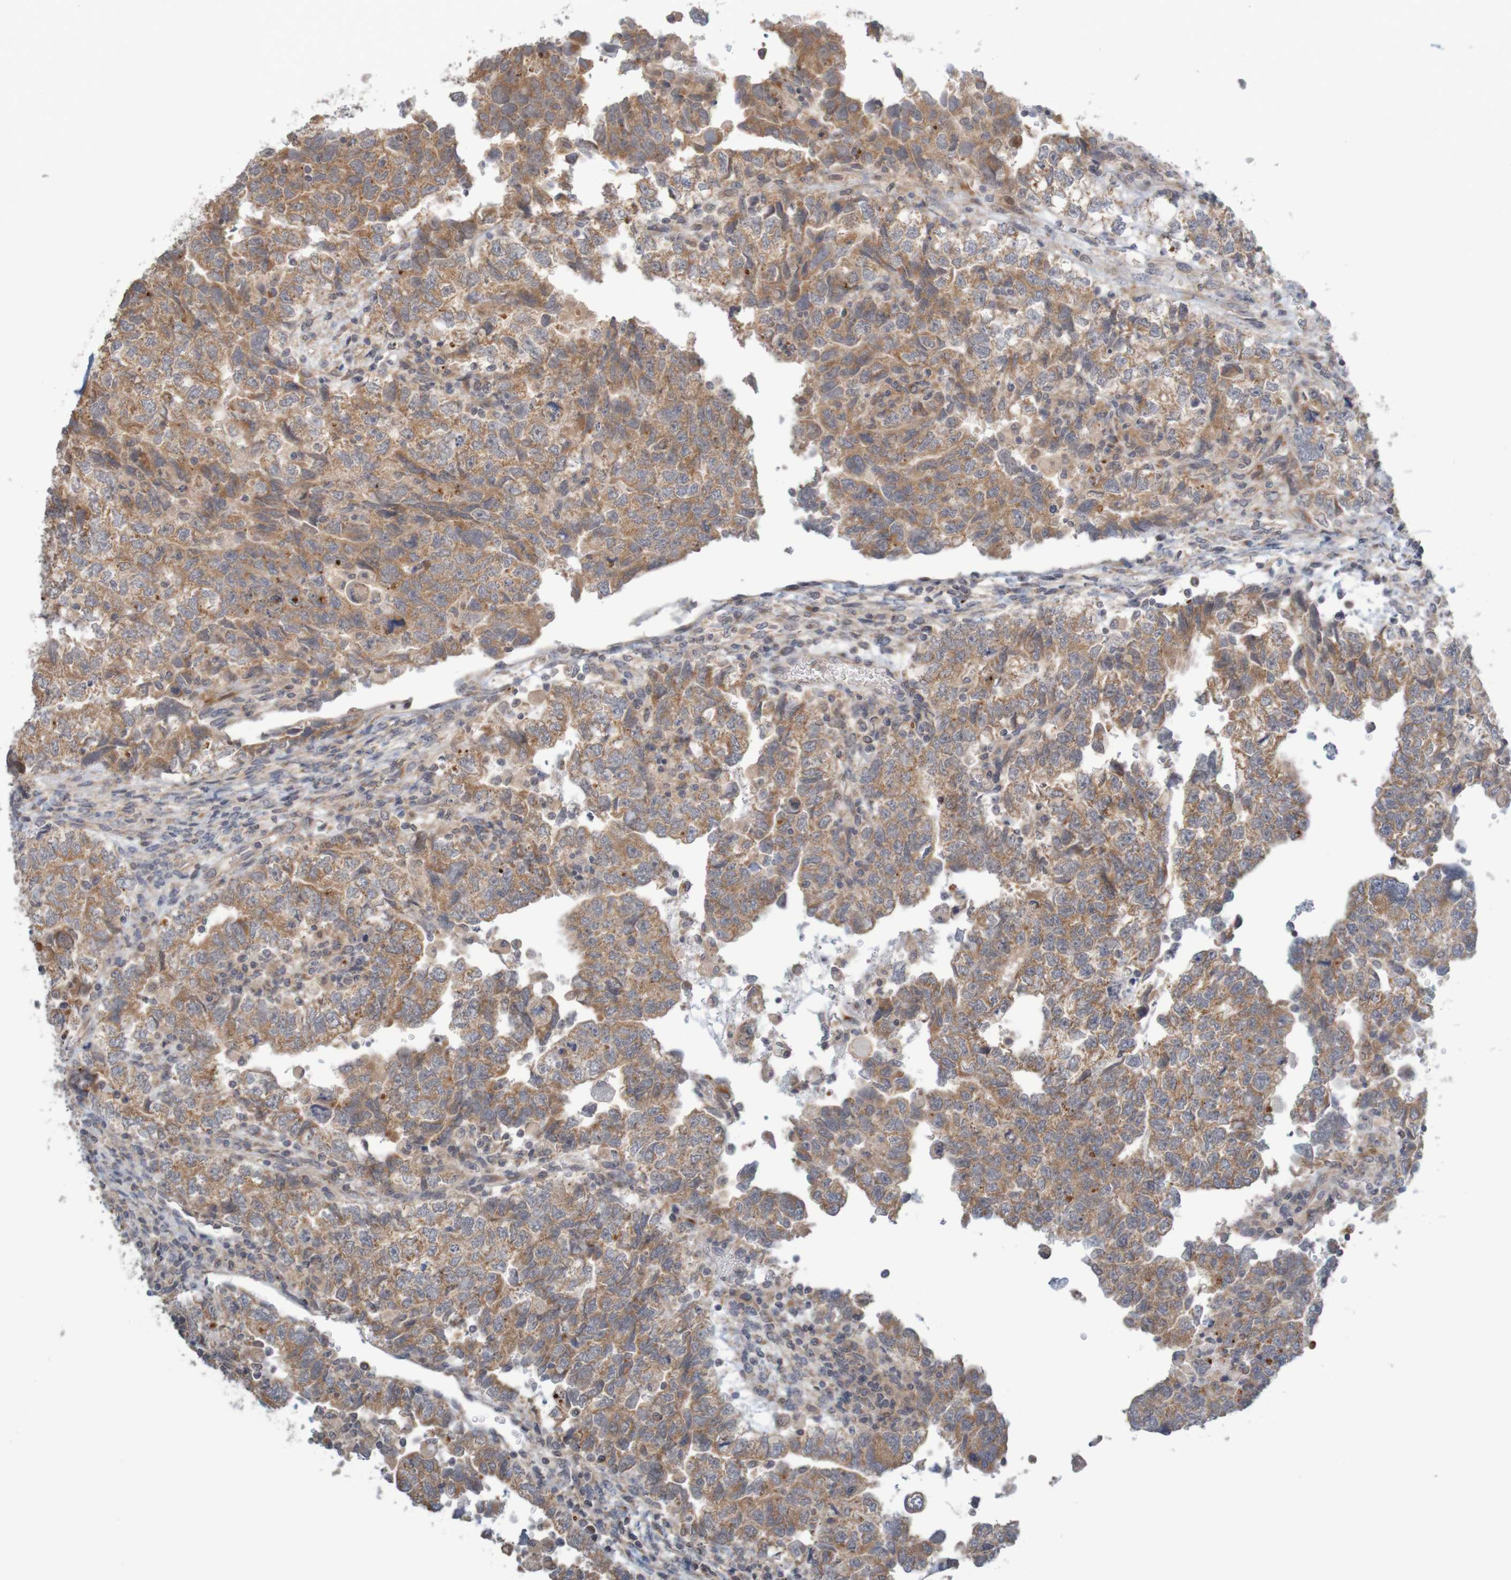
{"staining": {"intensity": "moderate", "quantity": ">75%", "location": "cytoplasmic/membranous"}, "tissue": "testis cancer", "cell_type": "Tumor cells", "image_type": "cancer", "snomed": [{"axis": "morphology", "description": "Carcinoma, Embryonal, NOS"}, {"axis": "topography", "description": "Testis"}], "caption": "Protein positivity by IHC demonstrates moderate cytoplasmic/membranous expression in approximately >75% of tumor cells in testis cancer.", "gene": "ANKK1", "patient": {"sex": "male", "age": 36}}